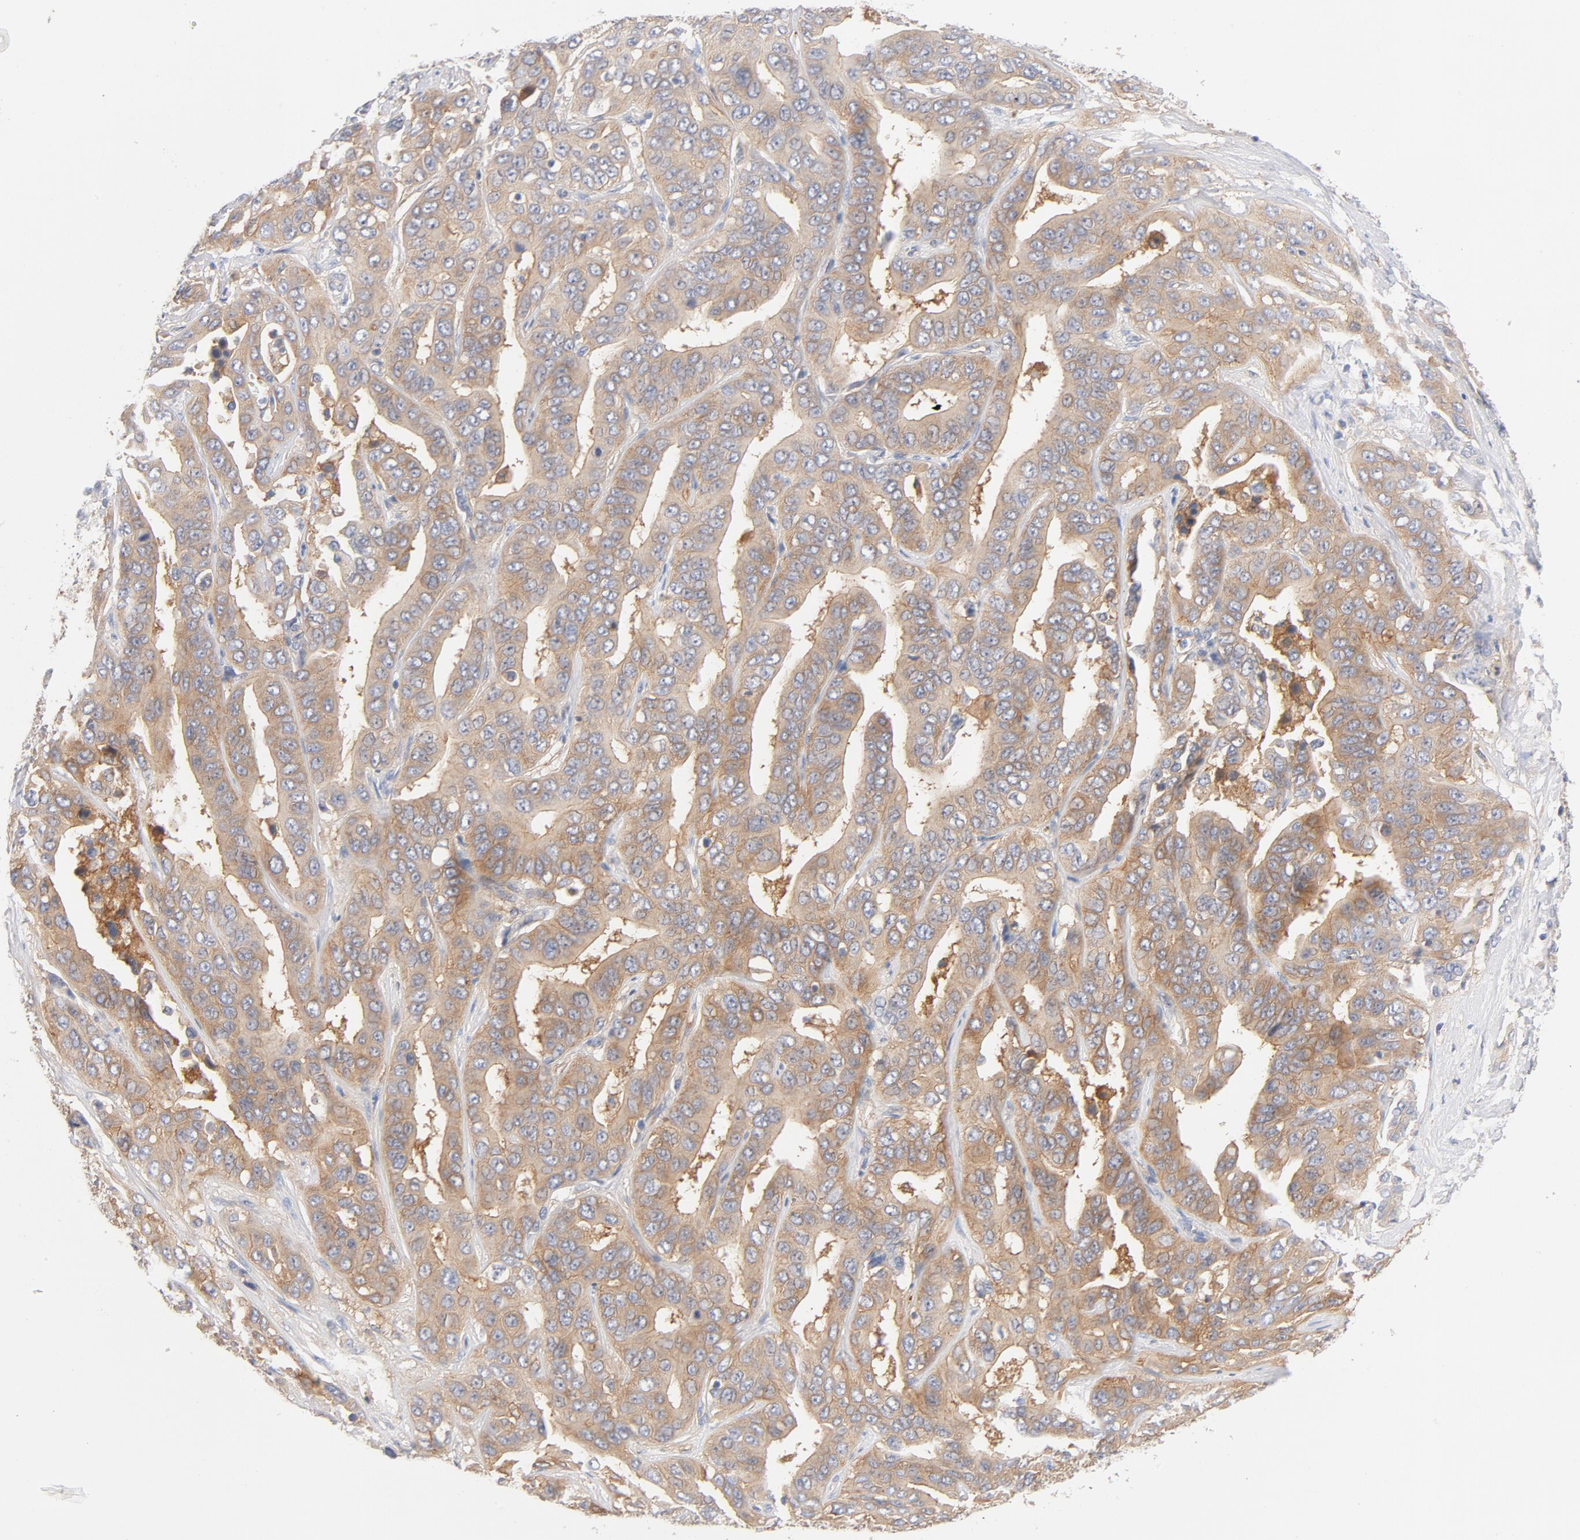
{"staining": {"intensity": "moderate", "quantity": ">75%", "location": "cytoplasmic/membranous"}, "tissue": "liver cancer", "cell_type": "Tumor cells", "image_type": "cancer", "snomed": [{"axis": "morphology", "description": "Cholangiocarcinoma"}, {"axis": "topography", "description": "Liver"}], "caption": "Human cholangiocarcinoma (liver) stained for a protein (brown) displays moderate cytoplasmic/membranous positive staining in approximately >75% of tumor cells.", "gene": "SRC", "patient": {"sex": "female", "age": 52}}